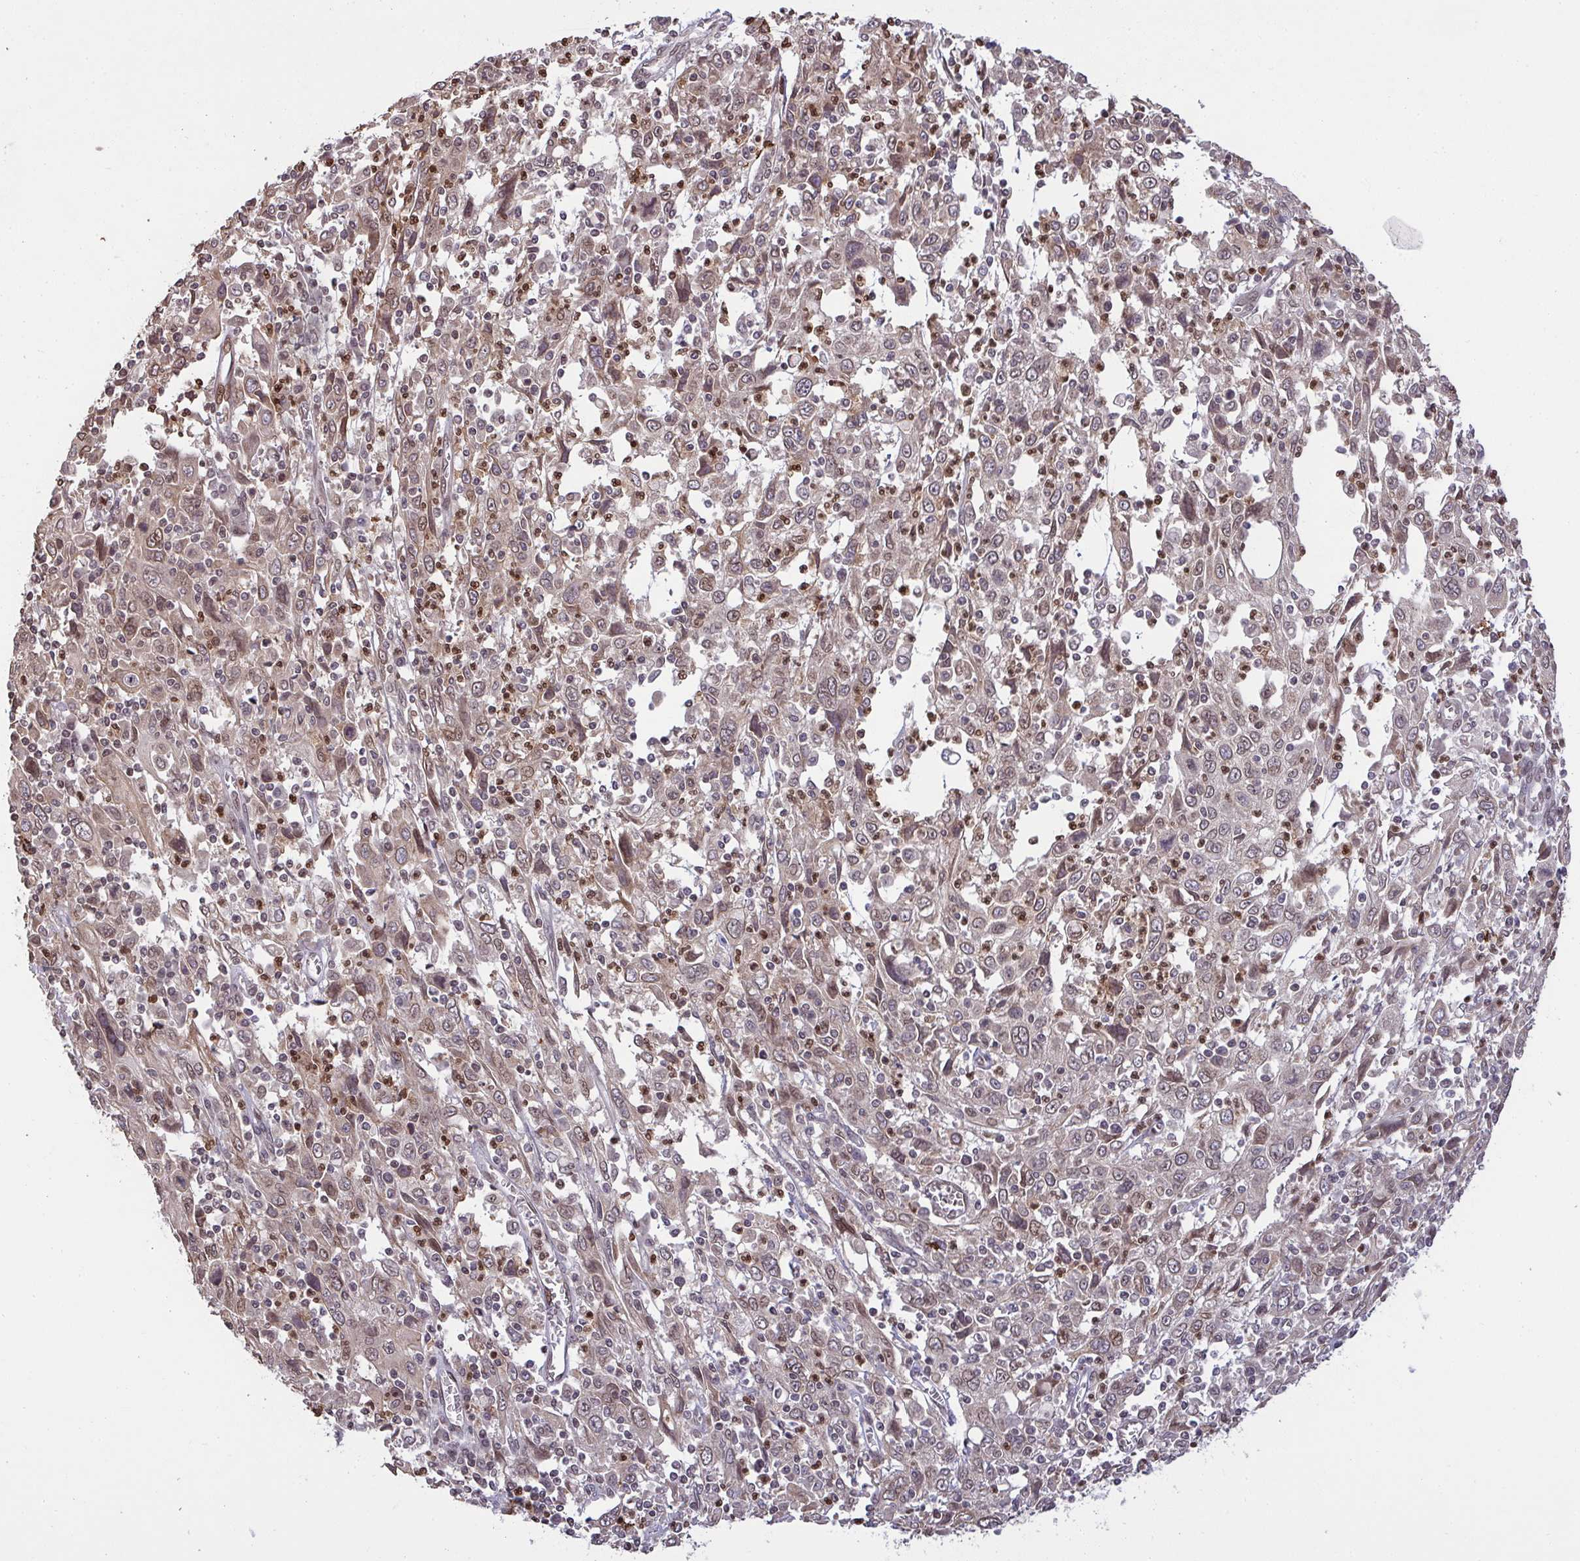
{"staining": {"intensity": "weak", "quantity": ">75%", "location": "nuclear"}, "tissue": "cervical cancer", "cell_type": "Tumor cells", "image_type": "cancer", "snomed": [{"axis": "morphology", "description": "Squamous cell carcinoma, NOS"}, {"axis": "topography", "description": "Cervix"}], "caption": "Approximately >75% of tumor cells in human cervical cancer display weak nuclear protein staining as visualized by brown immunohistochemical staining.", "gene": "UXT", "patient": {"sex": "female", "age": 46}}